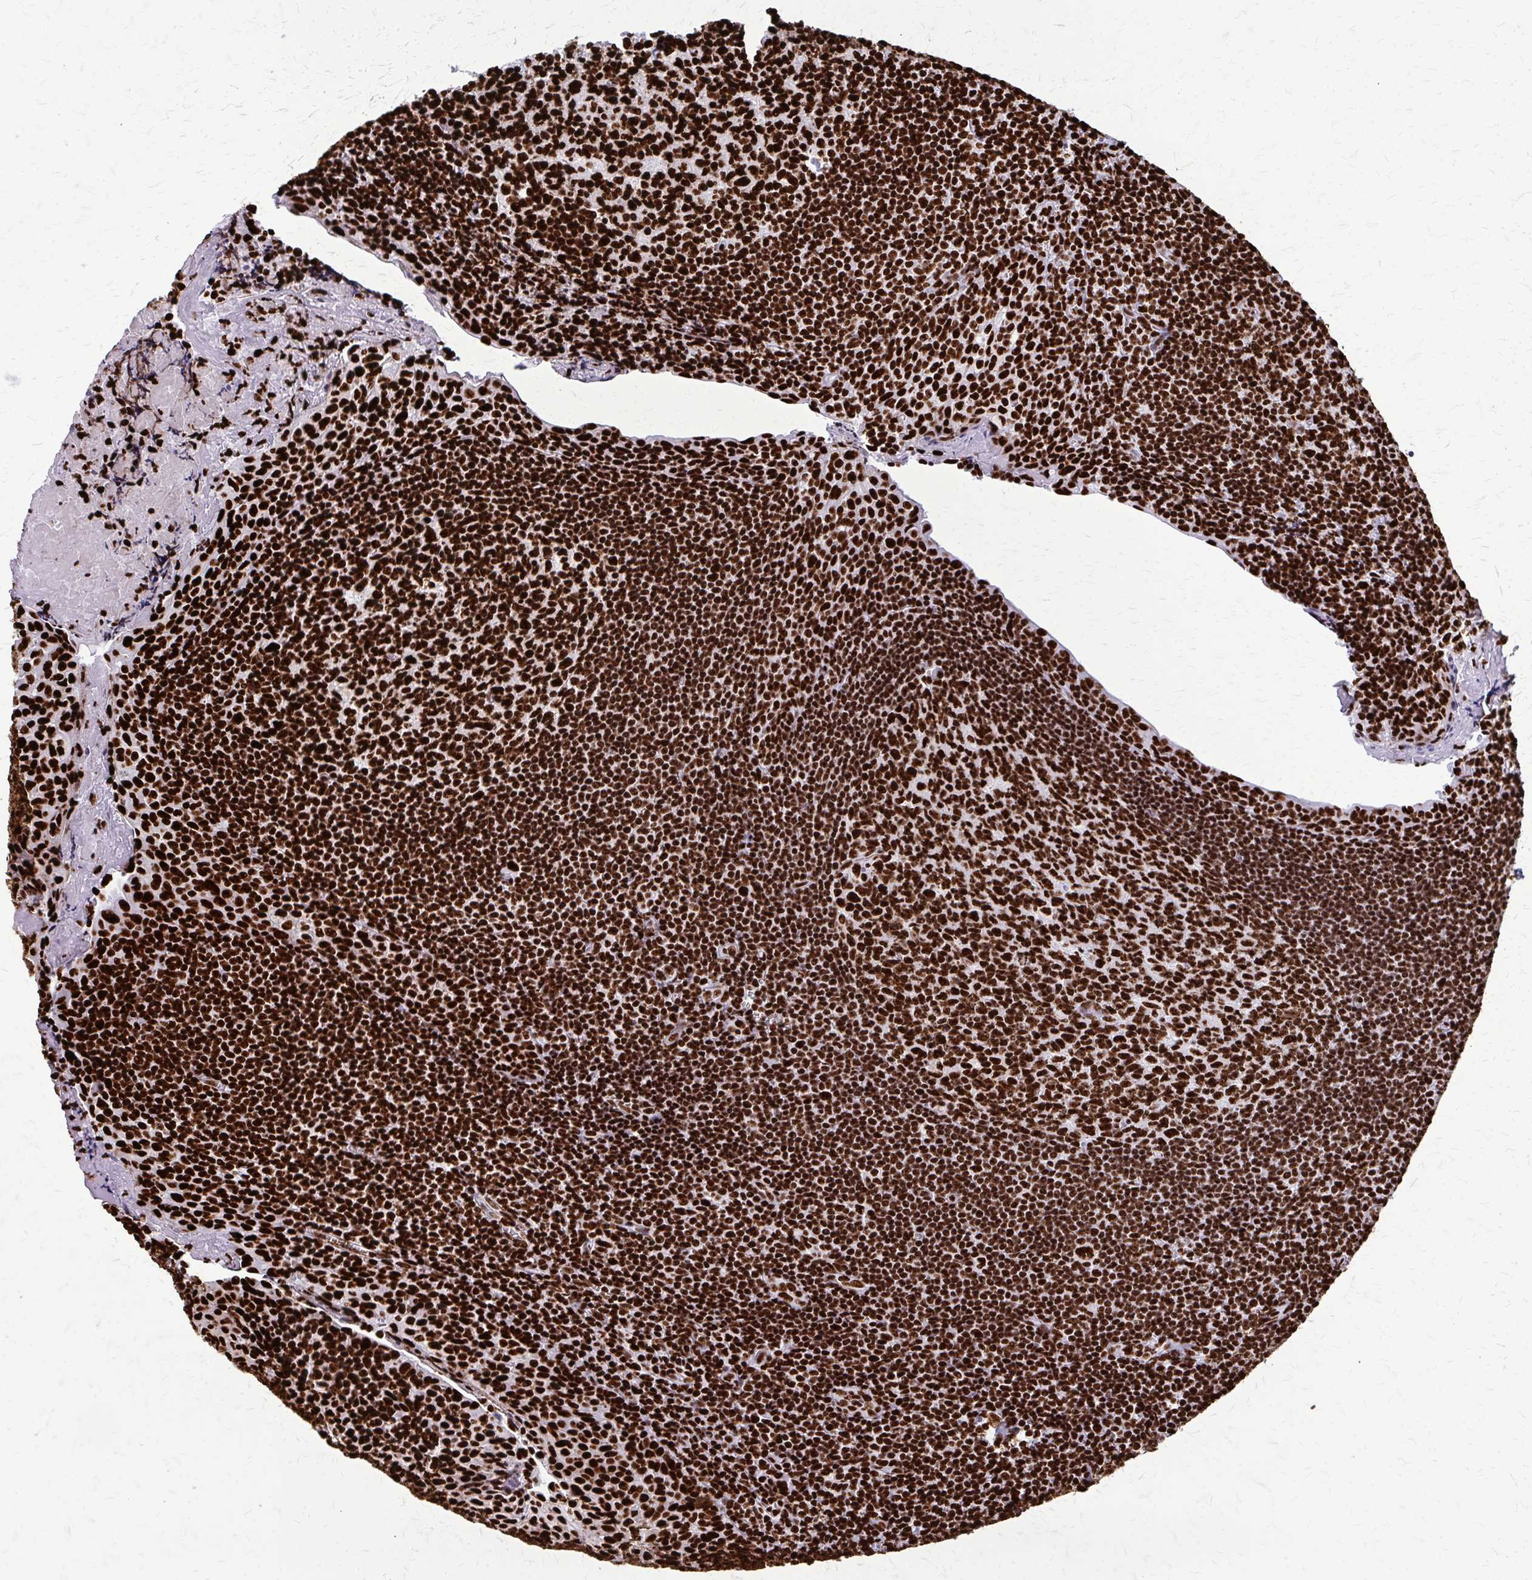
{"staining": {"intensity": "strong", "quantity": ">75%", "location": "nuclear"}, "tissue": "tonsil", "cell_type": "Germinal center cells", "image_type": "normal", "snomed": [{"axis": "morphology", "description": "Normal tissue, NOS"}, {"axis": "morphology", "description": "Inflammation, NOS"}, {"axis": "topography", "description": "Tonsil"}], "caption": "Immunohistochemistry image of benign tonsil: tonsil stained using immunohistochemistry exhibits high levels of strong protein expression localized specifically in the nuclear of germinal center cells, appearing as a nuclear brown color.", "gene": "SFPQ", "patient": {"sex": "female", "age": 31}}